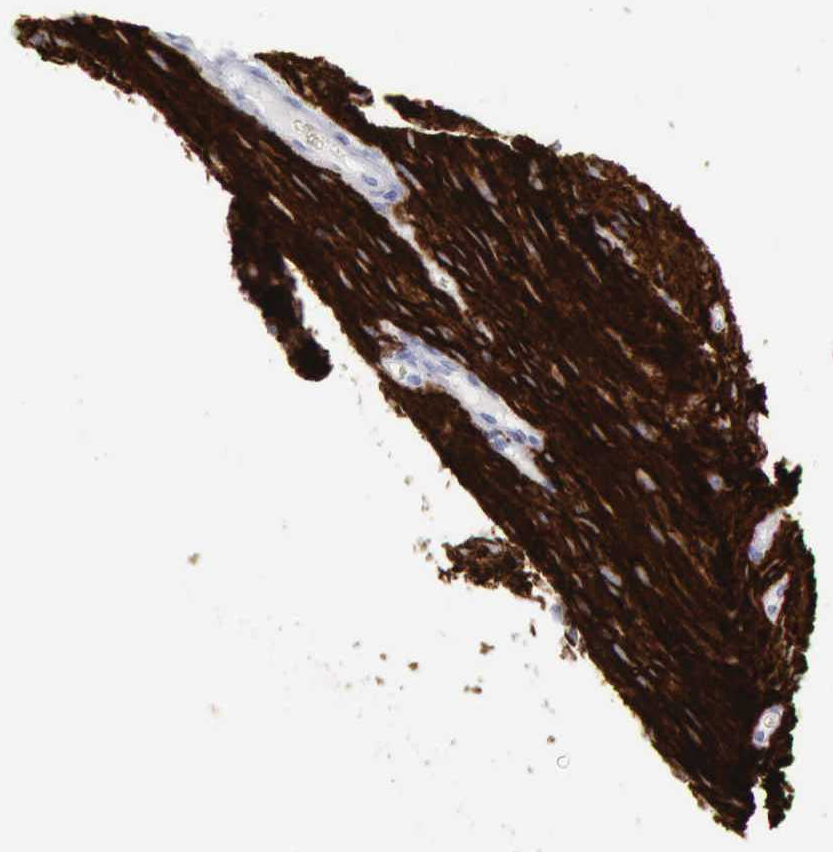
{"staining": {"intensity": "negative", "quantity": "none", "location": "none"}, "tissue": "glioma", "cell_type": "Tumor cells", "image_type": "cancer", "snomed": [{"axis": "morphology", "description": "Glioma, malignant, Low grade"}, {"axis": "topography", "description": "Brain"}], "caption": "A high-resolution image shows immunohistochemistry staining of glioma, which demonstrates no significant staining in tumor cells.", "gene": "NCAM1", "patient": {"sex": "female", "age": 15}}